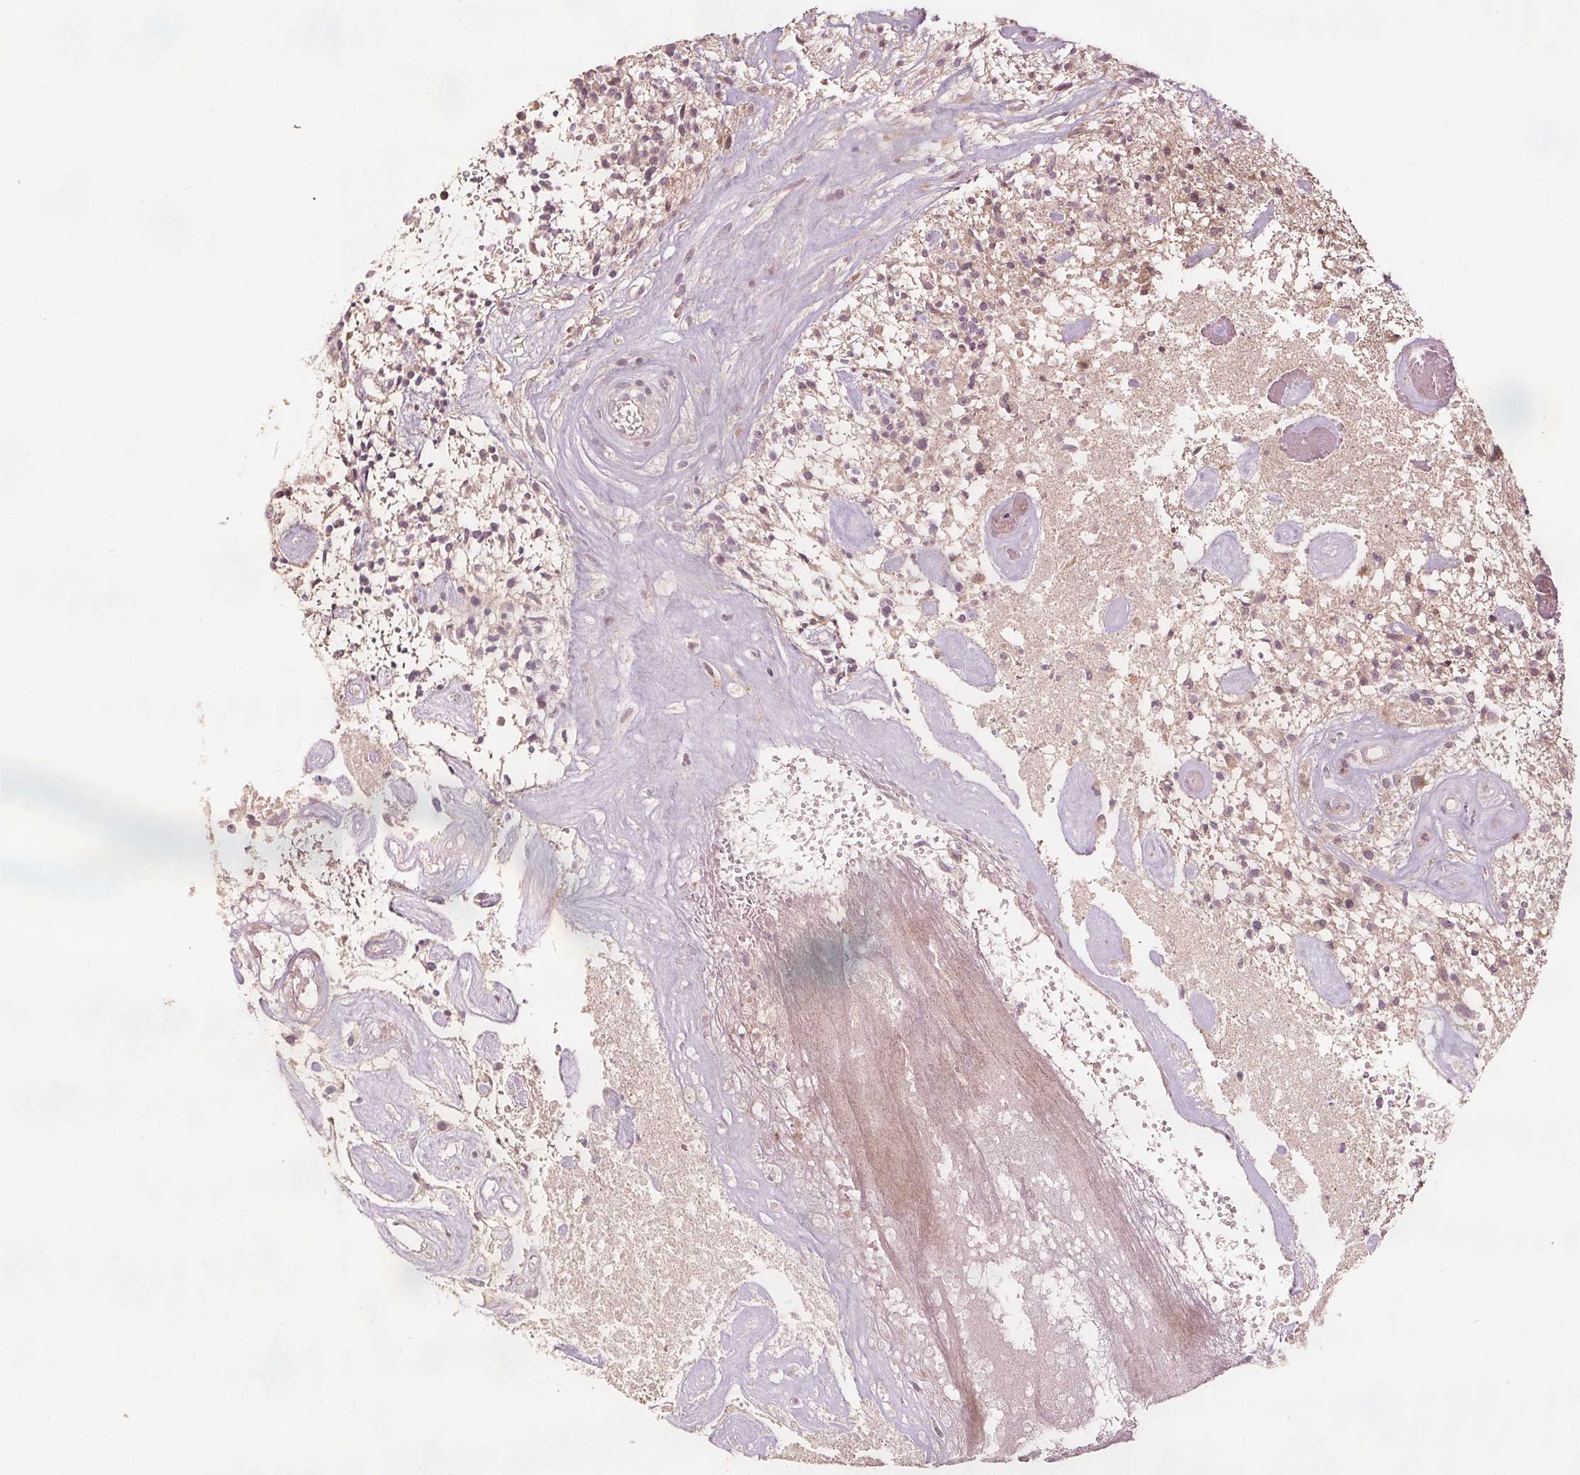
{"staining": {"intensity": "weak", "quantity": "<25%", "location": "cytoplasmic/membranous"}, "tissue": "glioma", "cell_type": "Tumor cells", "image_type": "cancer", "snomed": [{"axis": "morphology", "description": "Glioma, malignant, High grade"}, {"axis": "topography", "description": "Brain"}], "caption": "Human malignant high-grade glioma stained for a protein using IHC exhibits no expression in tumor cells.", "gene": "PTPRT", "patient": {"sex": "male", "age": 75}}